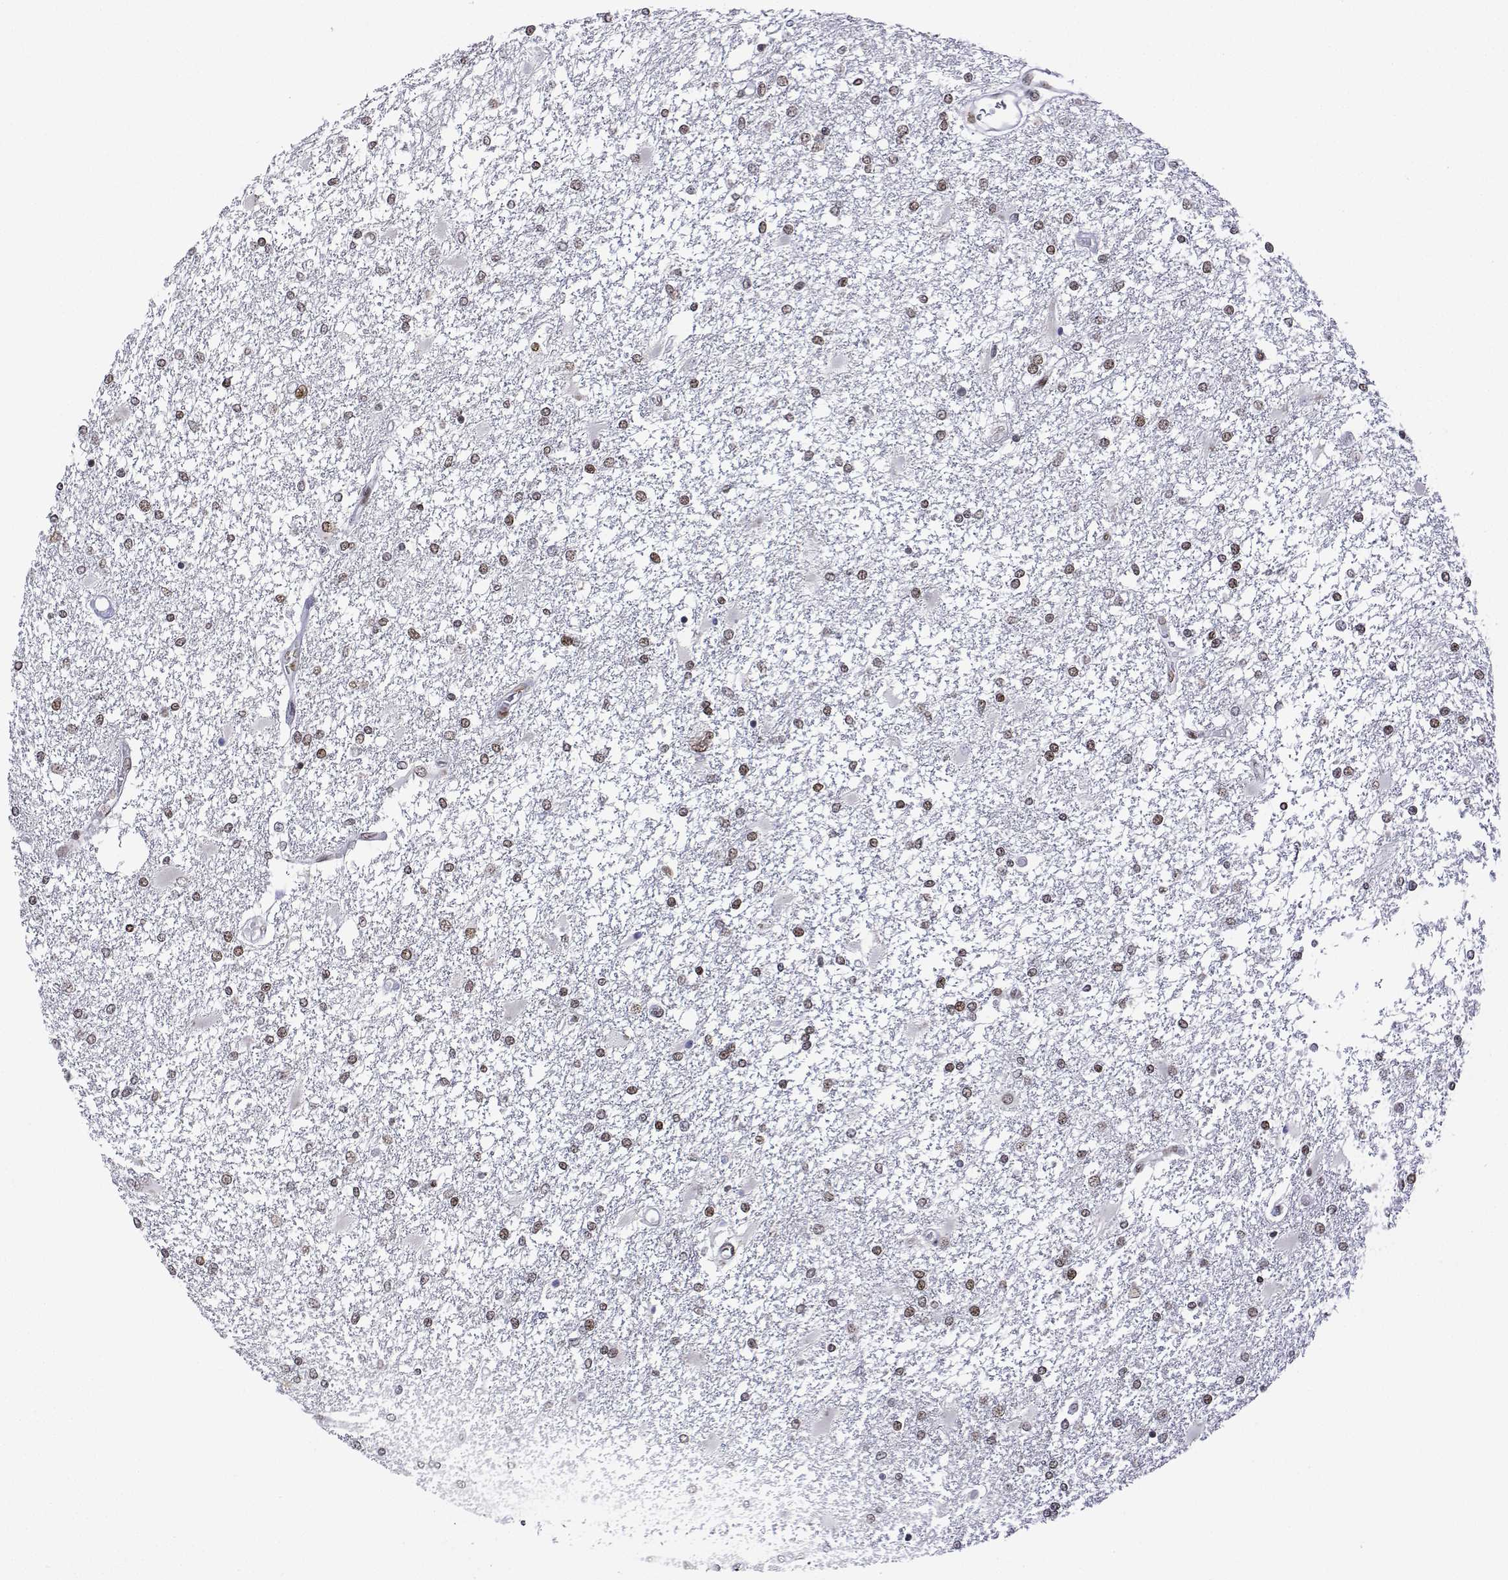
{"staining": {"intensity": "moderate", "quantity": ">75%", "location": "nuclear"}, "tissue": "glioma", "cell_type": "Tumor cells", "image_type": "cancer", "snomed": [{"axis": "morphology", "description": "Glioma, malignant, High grade"}, {"axis": "topography", "description": "Cerebral cortex"}], "caption": "High-power microscopy captured an immunohistochemistry image of malignant high-grade glioma, revealing moderate nuclear expression in about >75% of tumor cells. (DAB (3,3'-diaminobenzidine) = brown stain, brightfield microscopy at high magnification).", "gene": "XPC", "patient": {"sex": "male", "age": 79}}